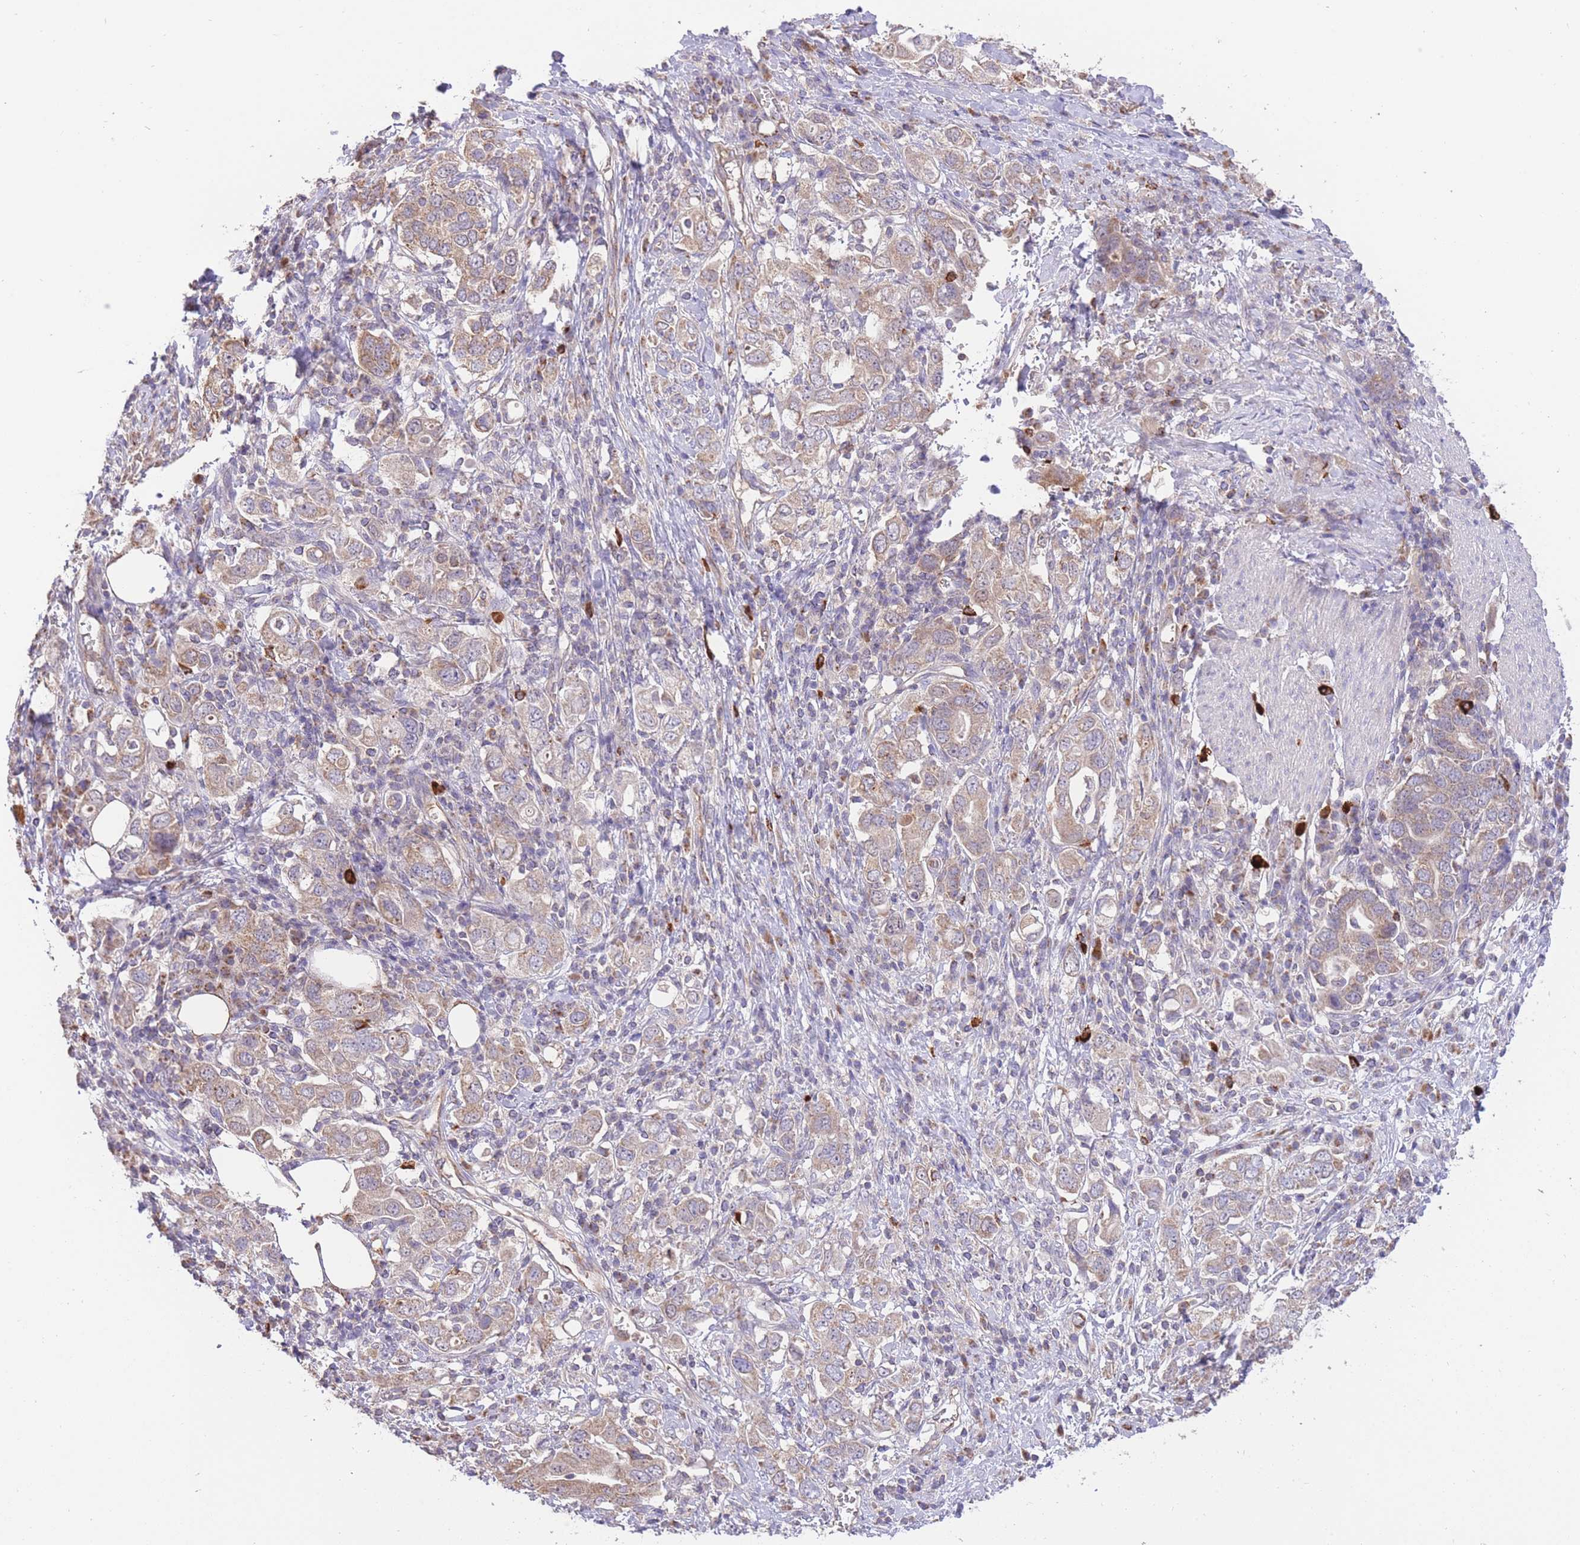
{"staining": {"intensity": "moderate", "quantity": ">75%", "location": "cytoplasmic/membranous"}, "tissue": "stomach cancer", "cell_type": "Tumor cells", "image_type": "cancer", "snomed": [{"axis": "morphology", "description": "Adenocarcinoma, NOS"}, {"axis": "topography", "description": "Stomach, upper"}, {"axis": "topography", "description": "Stomach"}], "caption": "A brown stain highlights moderate cytoplasmic/membranous positivity of a protein in stomach adenocarcinoma tumor cells.", "gene": "PREP", "patient": {"sex": "male", "age": 62}}